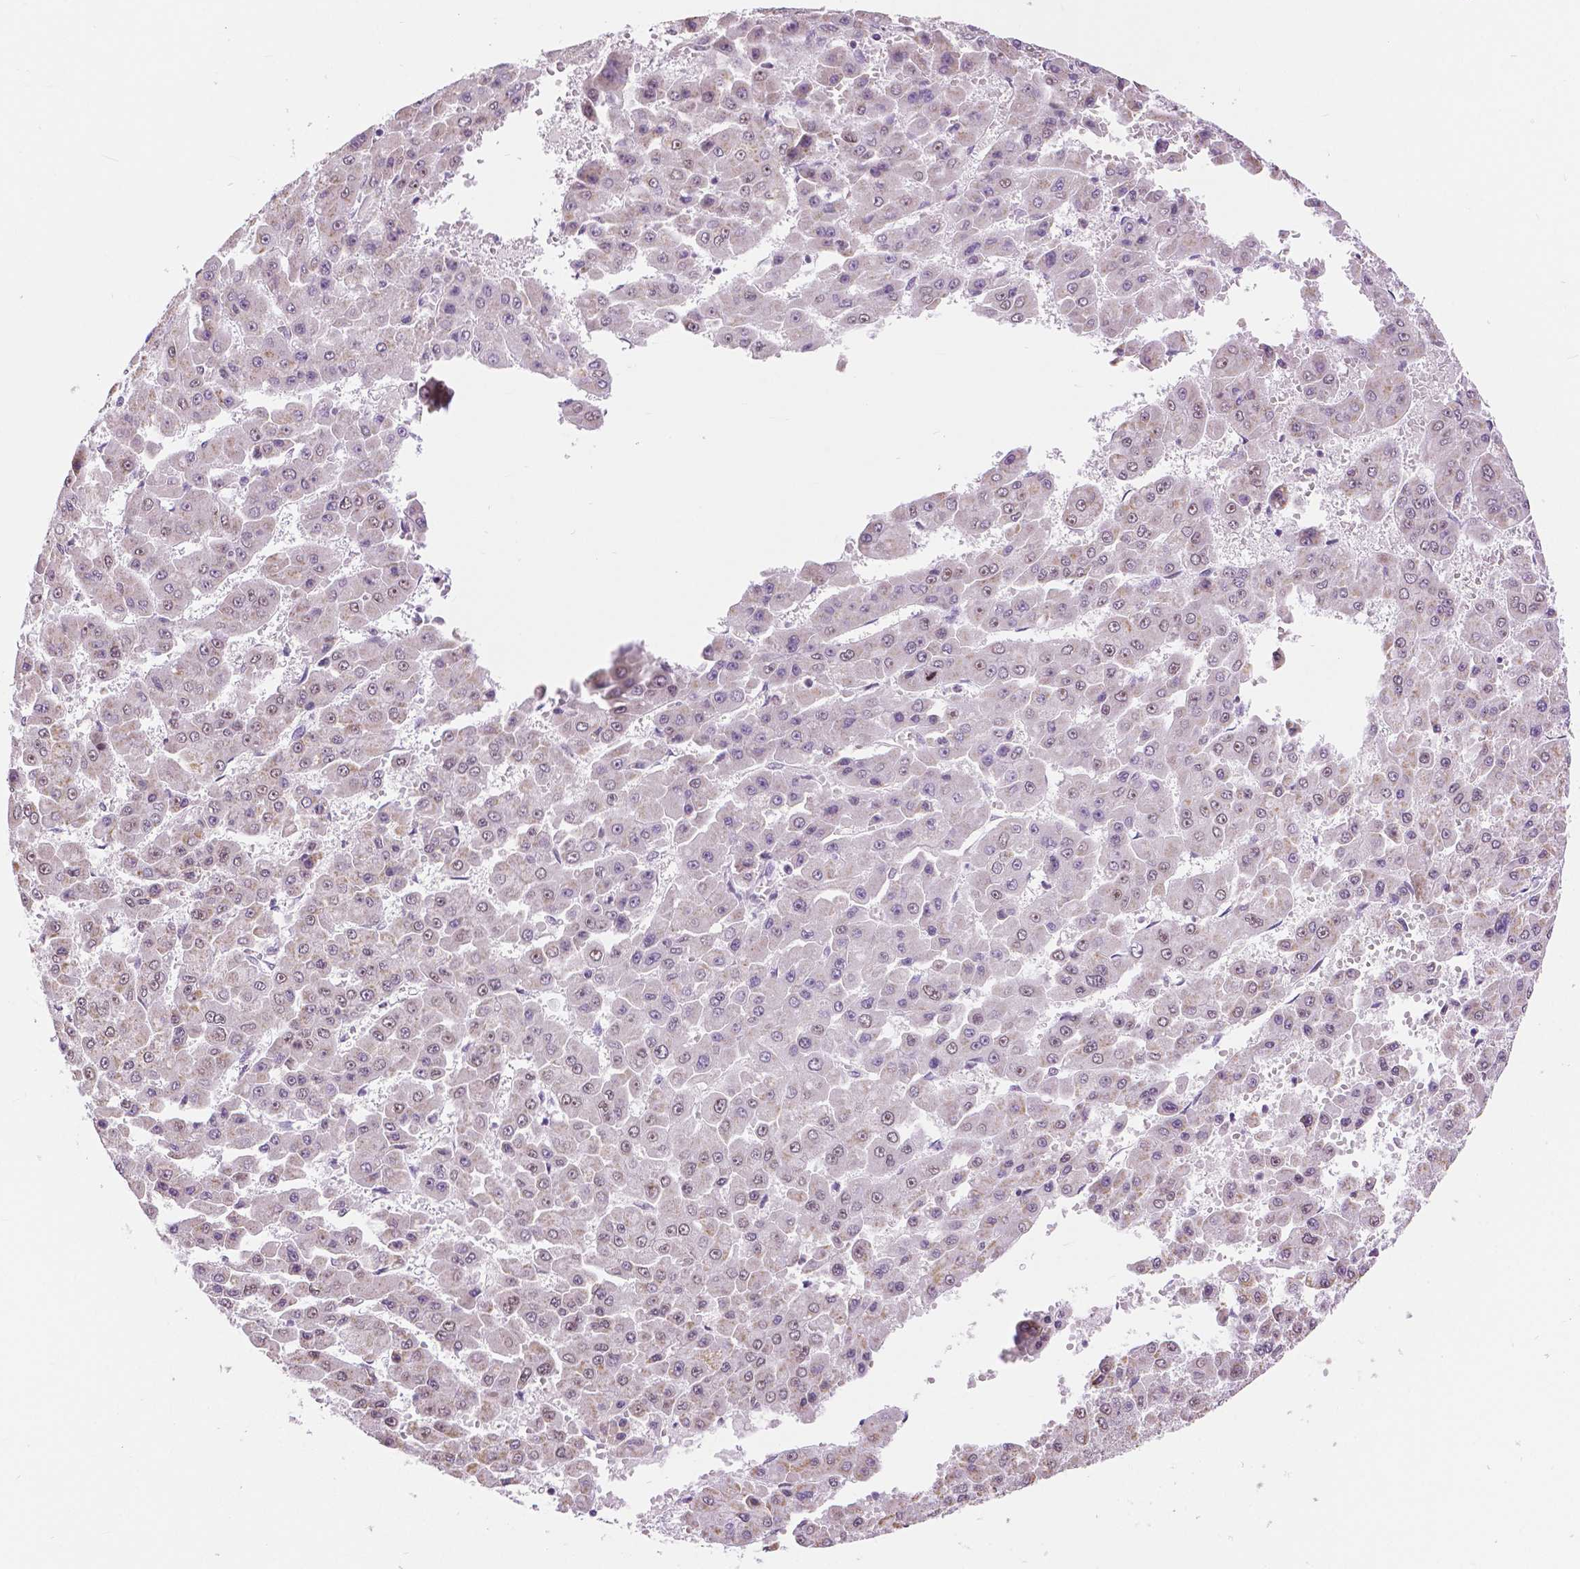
{"staining": {"intensity": "weak", "quantity": "25%-75%", "location": "nuclear"}, "tissue": "liver cancer", "cell_type": "Tumor cells", "image_type": "cancer", "snomed": [{"axis": "morphology", "description": "Carcinoma, Hepatocellular, NOS"}, {"axis": "topography", "description": "Liver"}], "caption": "Immunohistochemical staining of human hepatocellular carcinoma (liver) shows weak nuclear protein staining in about 25%-75% of tumor cells.", "gene": "NHP2", "patient": {"sex": "male", "age": 78}}